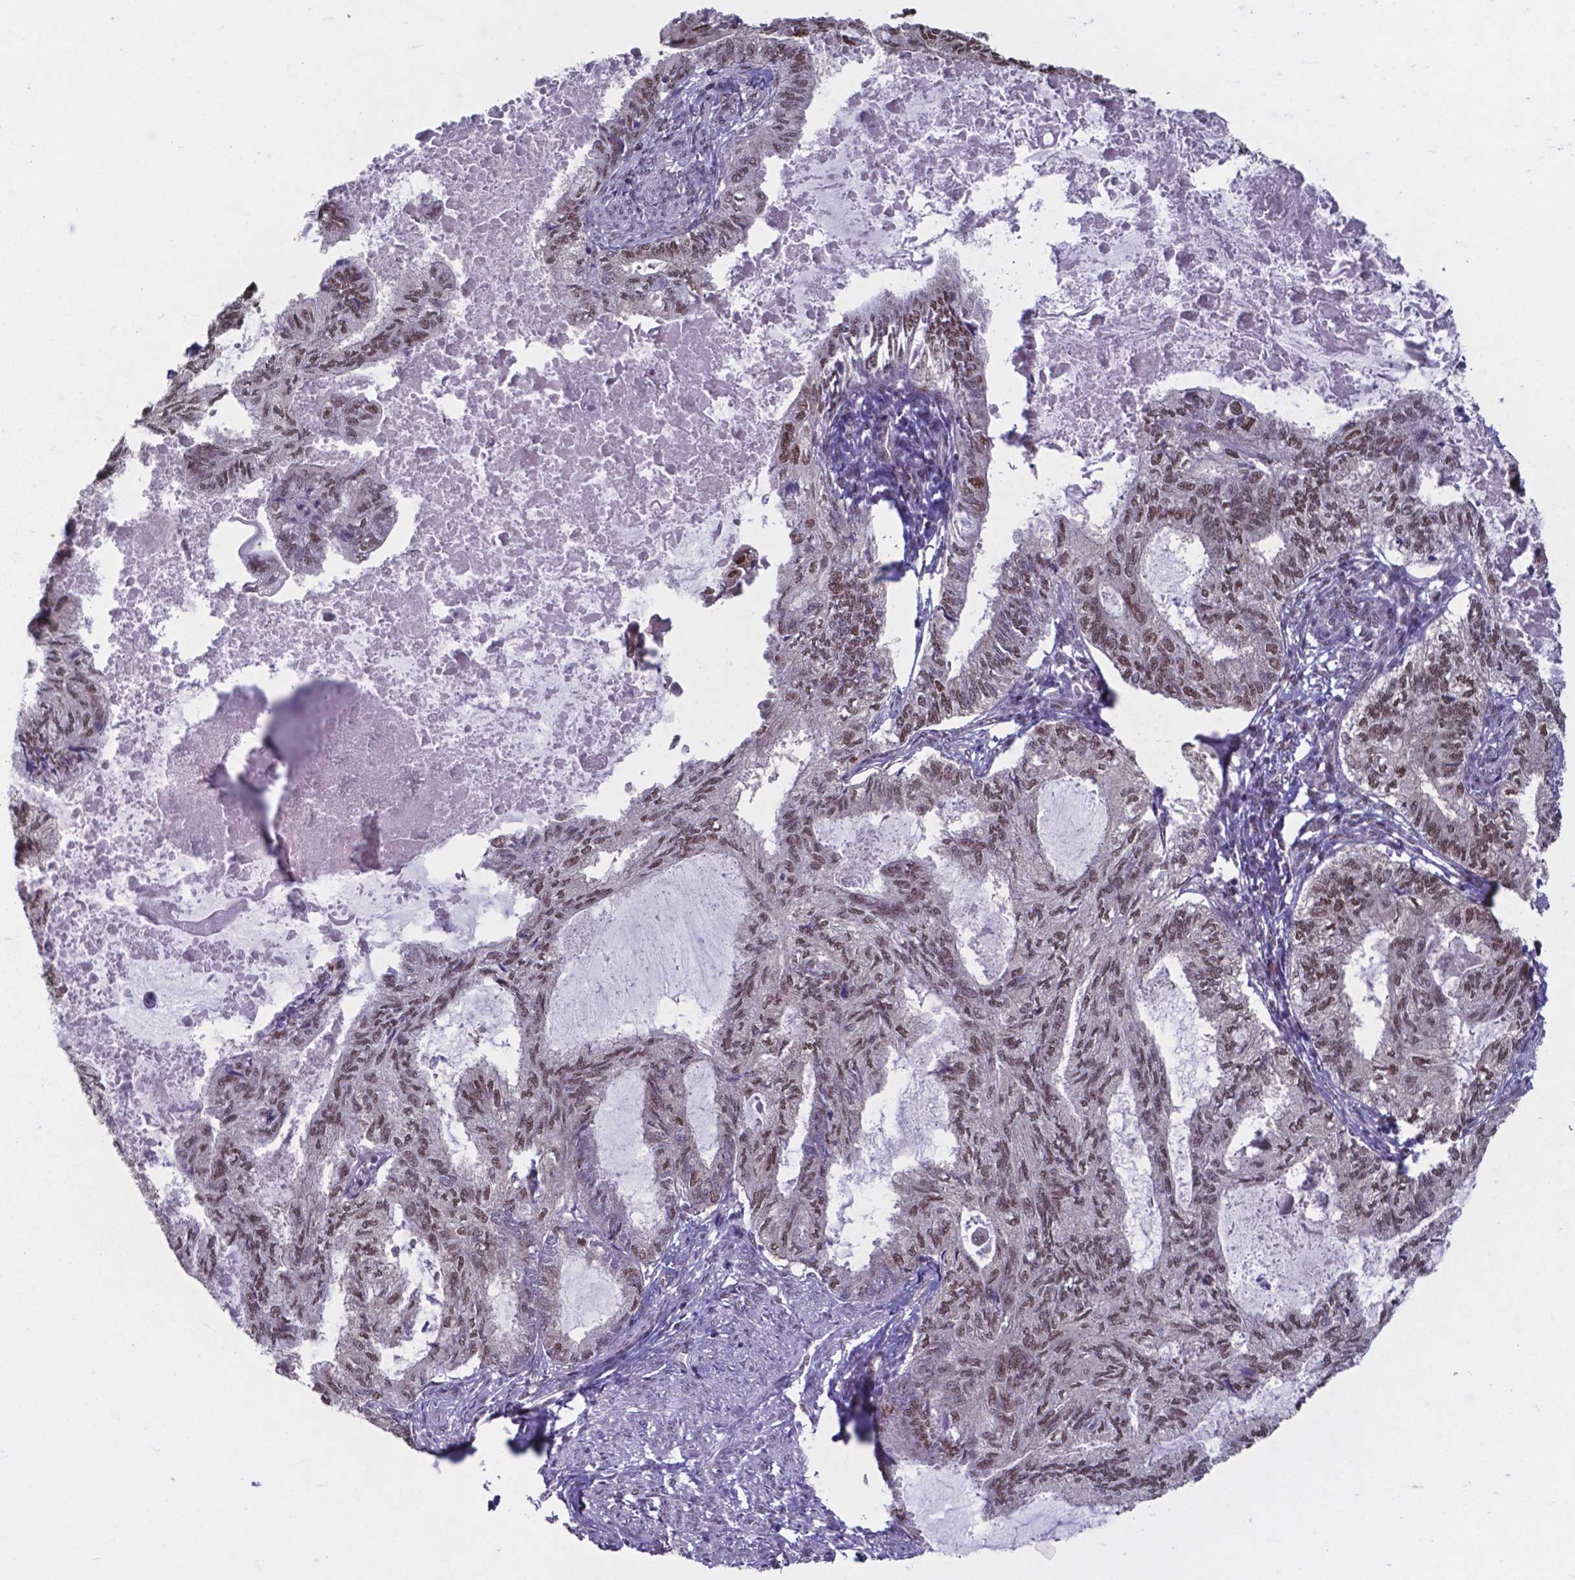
{"staining": {"intensity": "moderate", "quantity": ">75%", "location": "nuclear"}, "tissue": "endometrial cancer", "cell_type": "Tumor cells", "image_type": "cancer", "snomed": [{"axis": "morphology", "description": "Adenocarcinoma, NOS"}, {"axis": "topography", "description": "Endometrium"}], "caption": "Adenocarcinoma (endometrial) stained for a protein reveals moderate nuclear positivity in tumor cells.", "gene": "UBA1", "patient": {"sex": "female", "age": 86}}